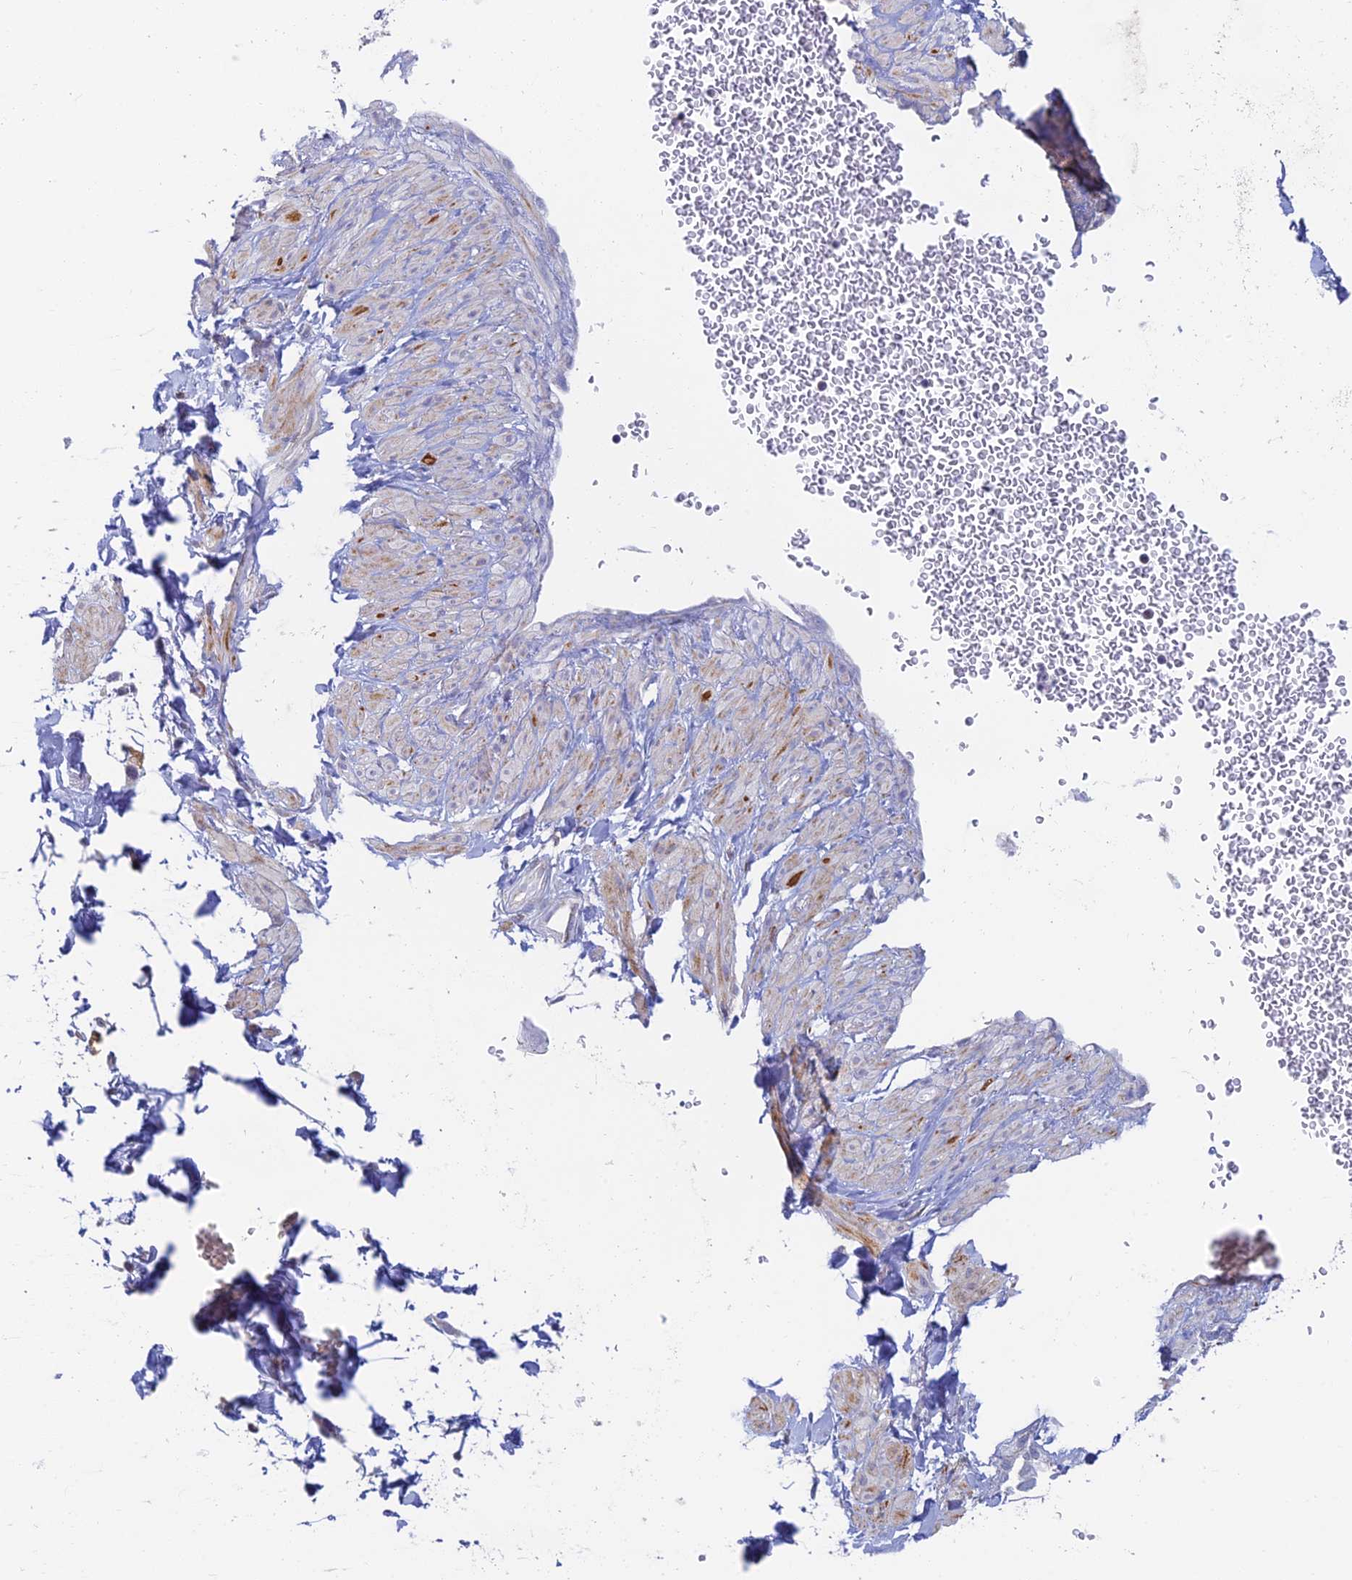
{"staining": {"intensity": "negative", "quantity": "none", "location": "none"}, "tissue": "soft tissue", "cell_type": "Fibroblasts", "image_type": "normal", "snomed": [{"axis": "morphology", "description": "Normal tissue, NOS"}, {"axis": "topography", "description": "Soft tissue"}, {"axis": "topography", "description": "Adipose tissue"}, {"axis": "topography", "description": "Vascular tissue"}, {"axis": "topography", "description": "Peripheral nerve tissue"}], "caption": "The IHC histopathology image has no significant staining in fibroblasts of soft tissue. (DAB immunohistochemistry visualized using brightfield microscopy, high magnification).", "gene": "REXO5", "patient": {"sex": "male", "age": 74}}